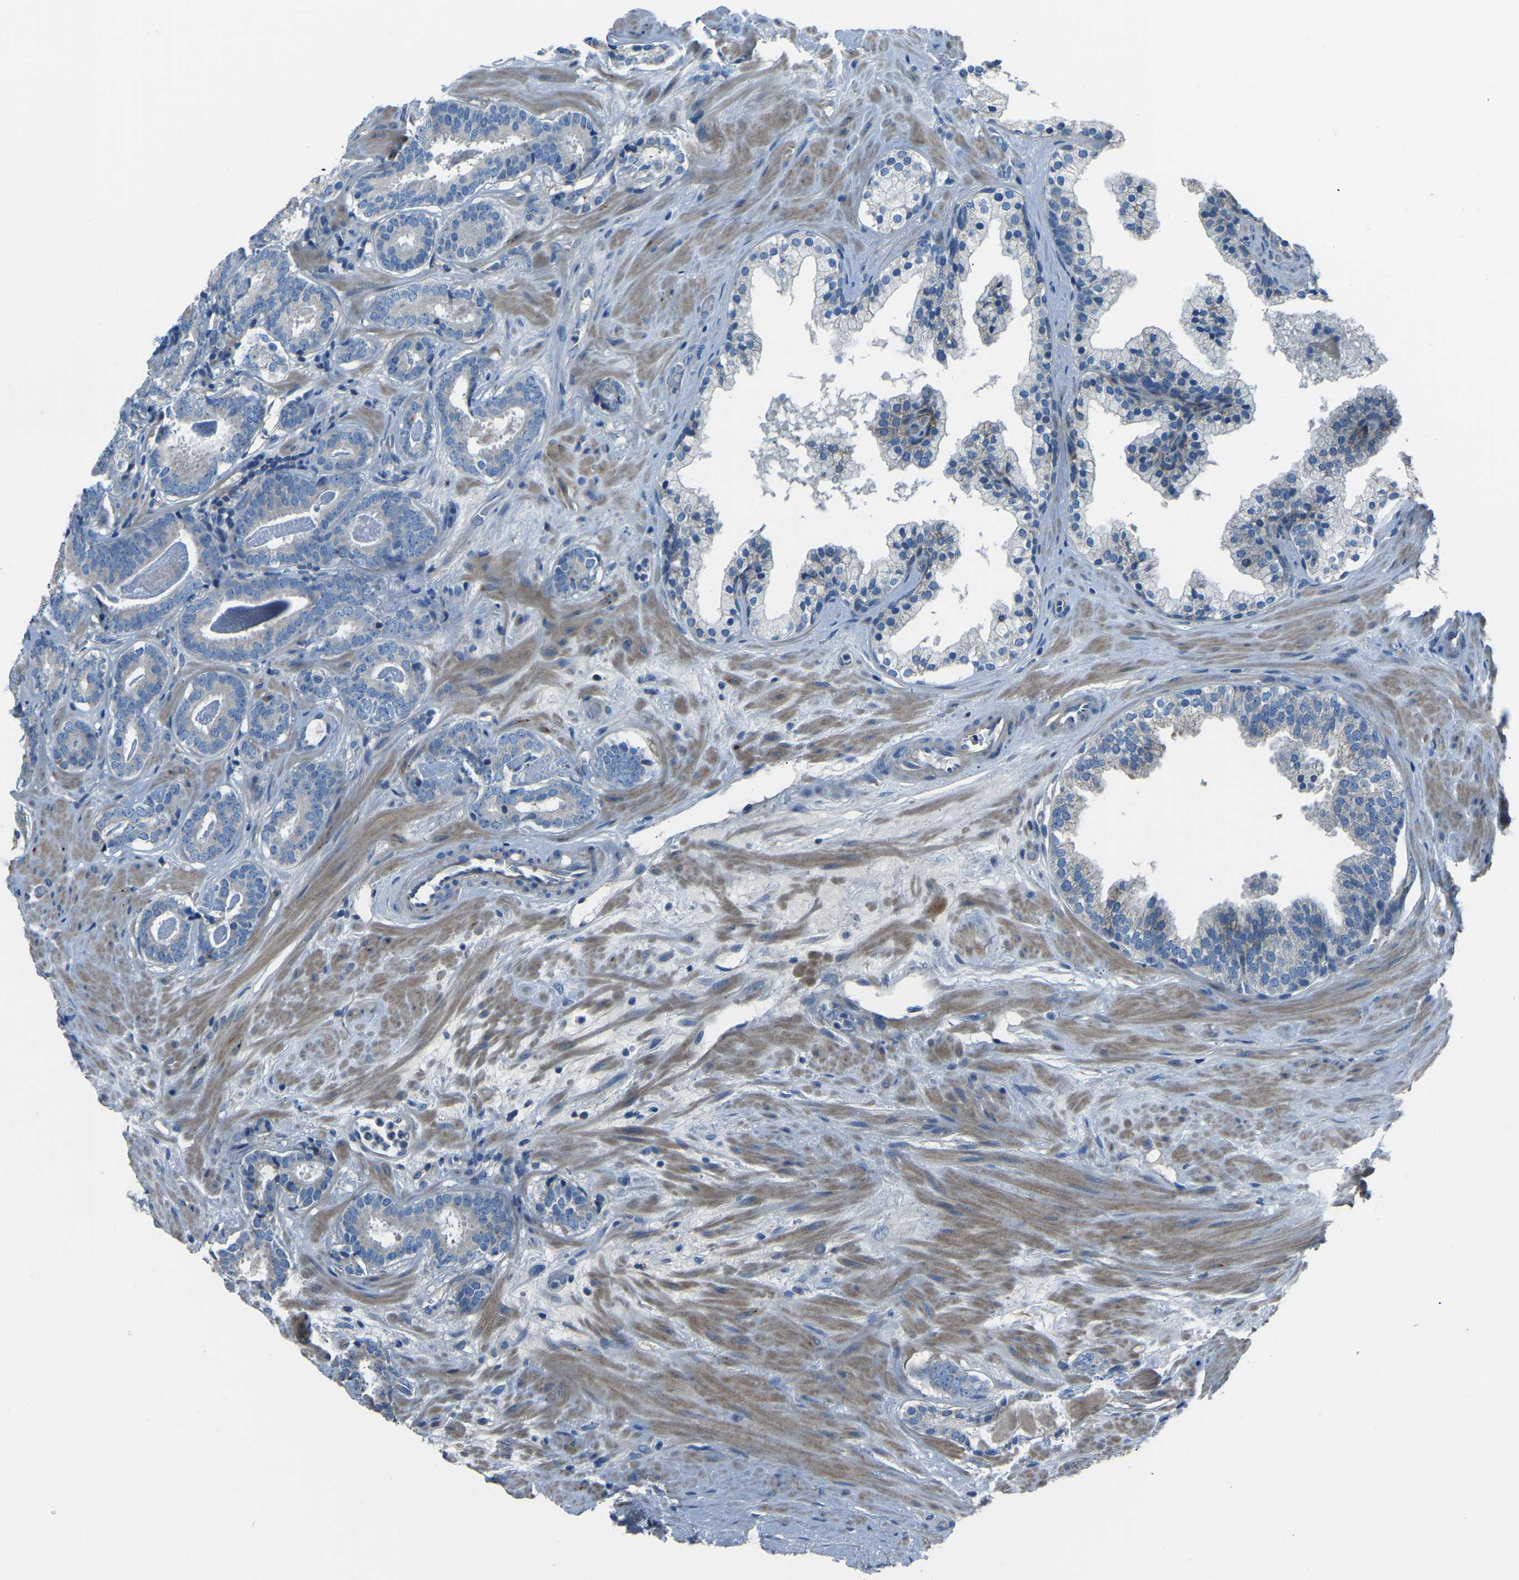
{"staining": {"intensity": "negative", "quantity": "none", "location": "none"}, "tissue": "prostate cancer", "cell_type": "Tumor cells", "image_type": "cancer", "snomed": [{"axis": "morphology", "description": "Adenocarcinoma, Low grade"}, {"axis": "topography", "description": "Prostate"}], "caption": "Immunohistochemistry of human prostate cancer (adenocarcinoma (low-grade)) displays no staining in tumor cells.", "gene": "COL3A1", "patient": {"sex": "male", "age": 69}}